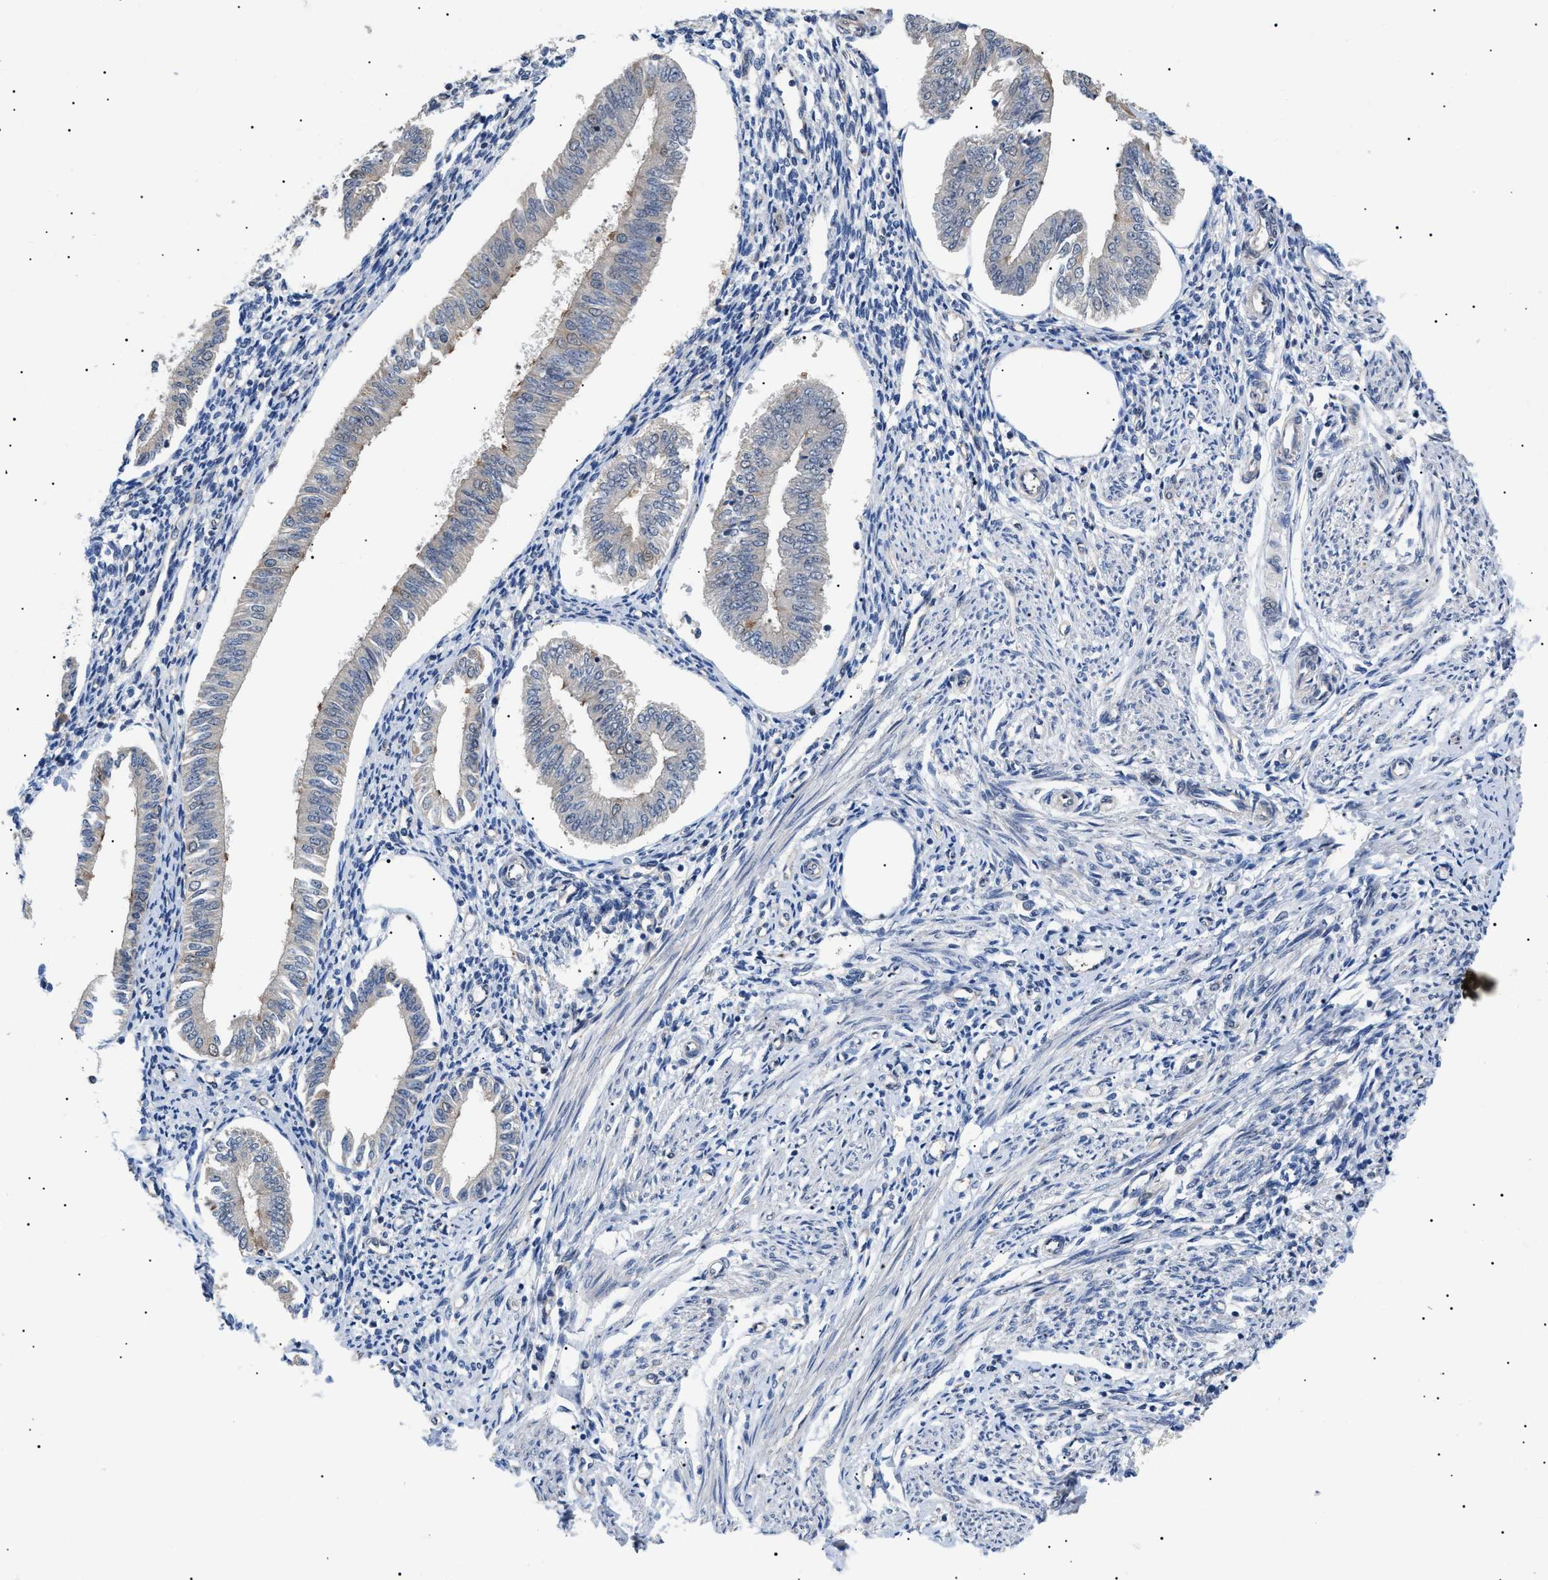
{"staining": {"intensity": "negative", "quantity": "none", "location": "none"}, "tissue": "endometrium", "cell_type": "Cells in endometrial stroma", "image_type": "normal", "snomed": [{"axis": "morphology", "description": "Normal tissue, NOS"}, {"axis": "topography", "description": "Endometrium"}], "caption": "Endometrium stained for a protein using IHC displays no positivity cells in endometrial stroma.", "gene": "CRCP", "patient": {"sex": "female", "age": 50}}